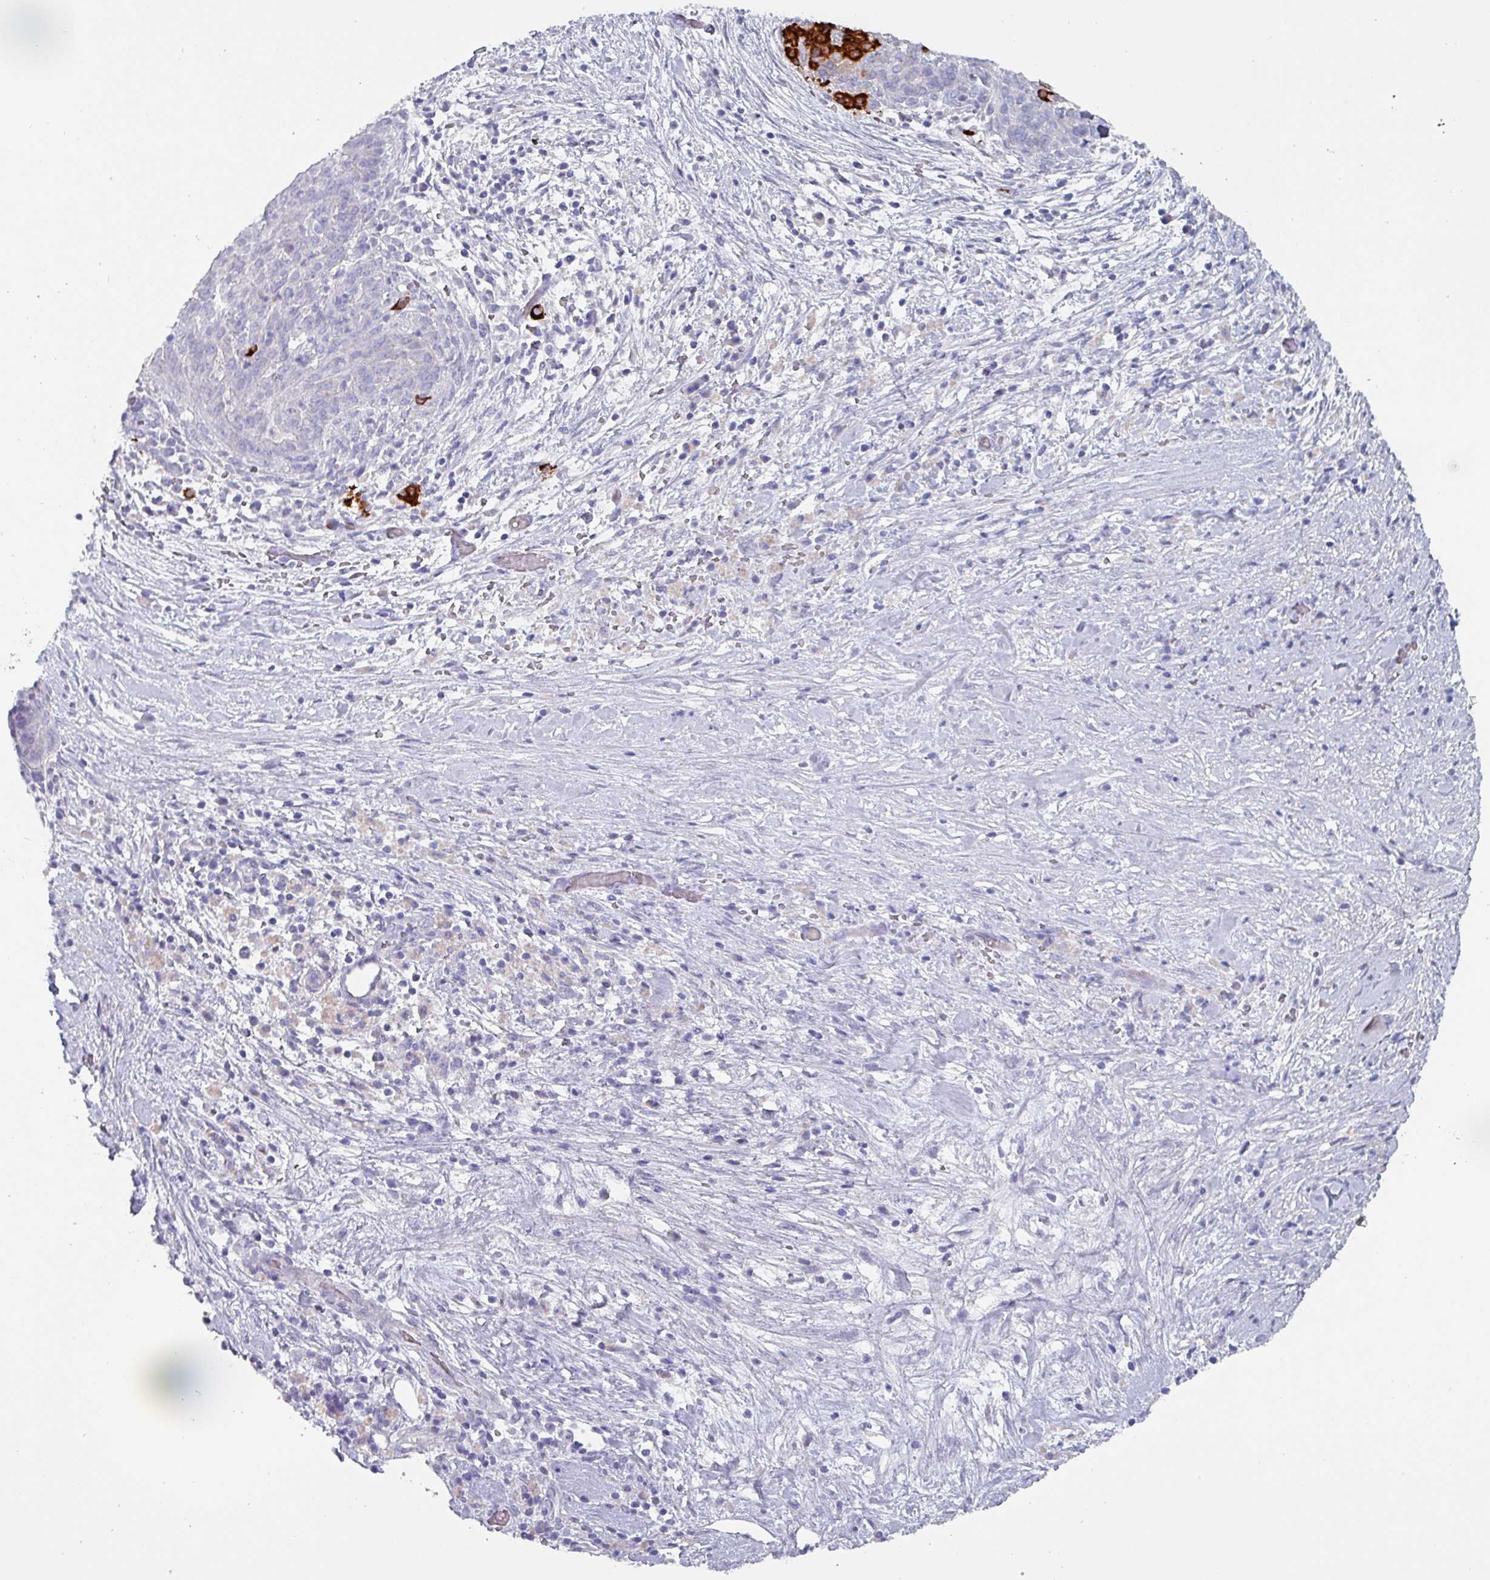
{"staining": {"intensity": "negative", "quantity": "none", "location": "none"}, "tissue": "pancreatic cancer", "cell_type": "Tumor cells", "image_type": "cancer", "snomed": [{"axis": "morphology", "description": "Adenocarcinoma, NOS"}, {"axis": "topography", "description": "Pancreas"}], "caption": "Photomicrograph shows no significant protein positivity in tumor cells of adenocarcinoma (pancreatic).", "gene": "INS-IGF2", "patient": {"sex": "male", "age": 44}}